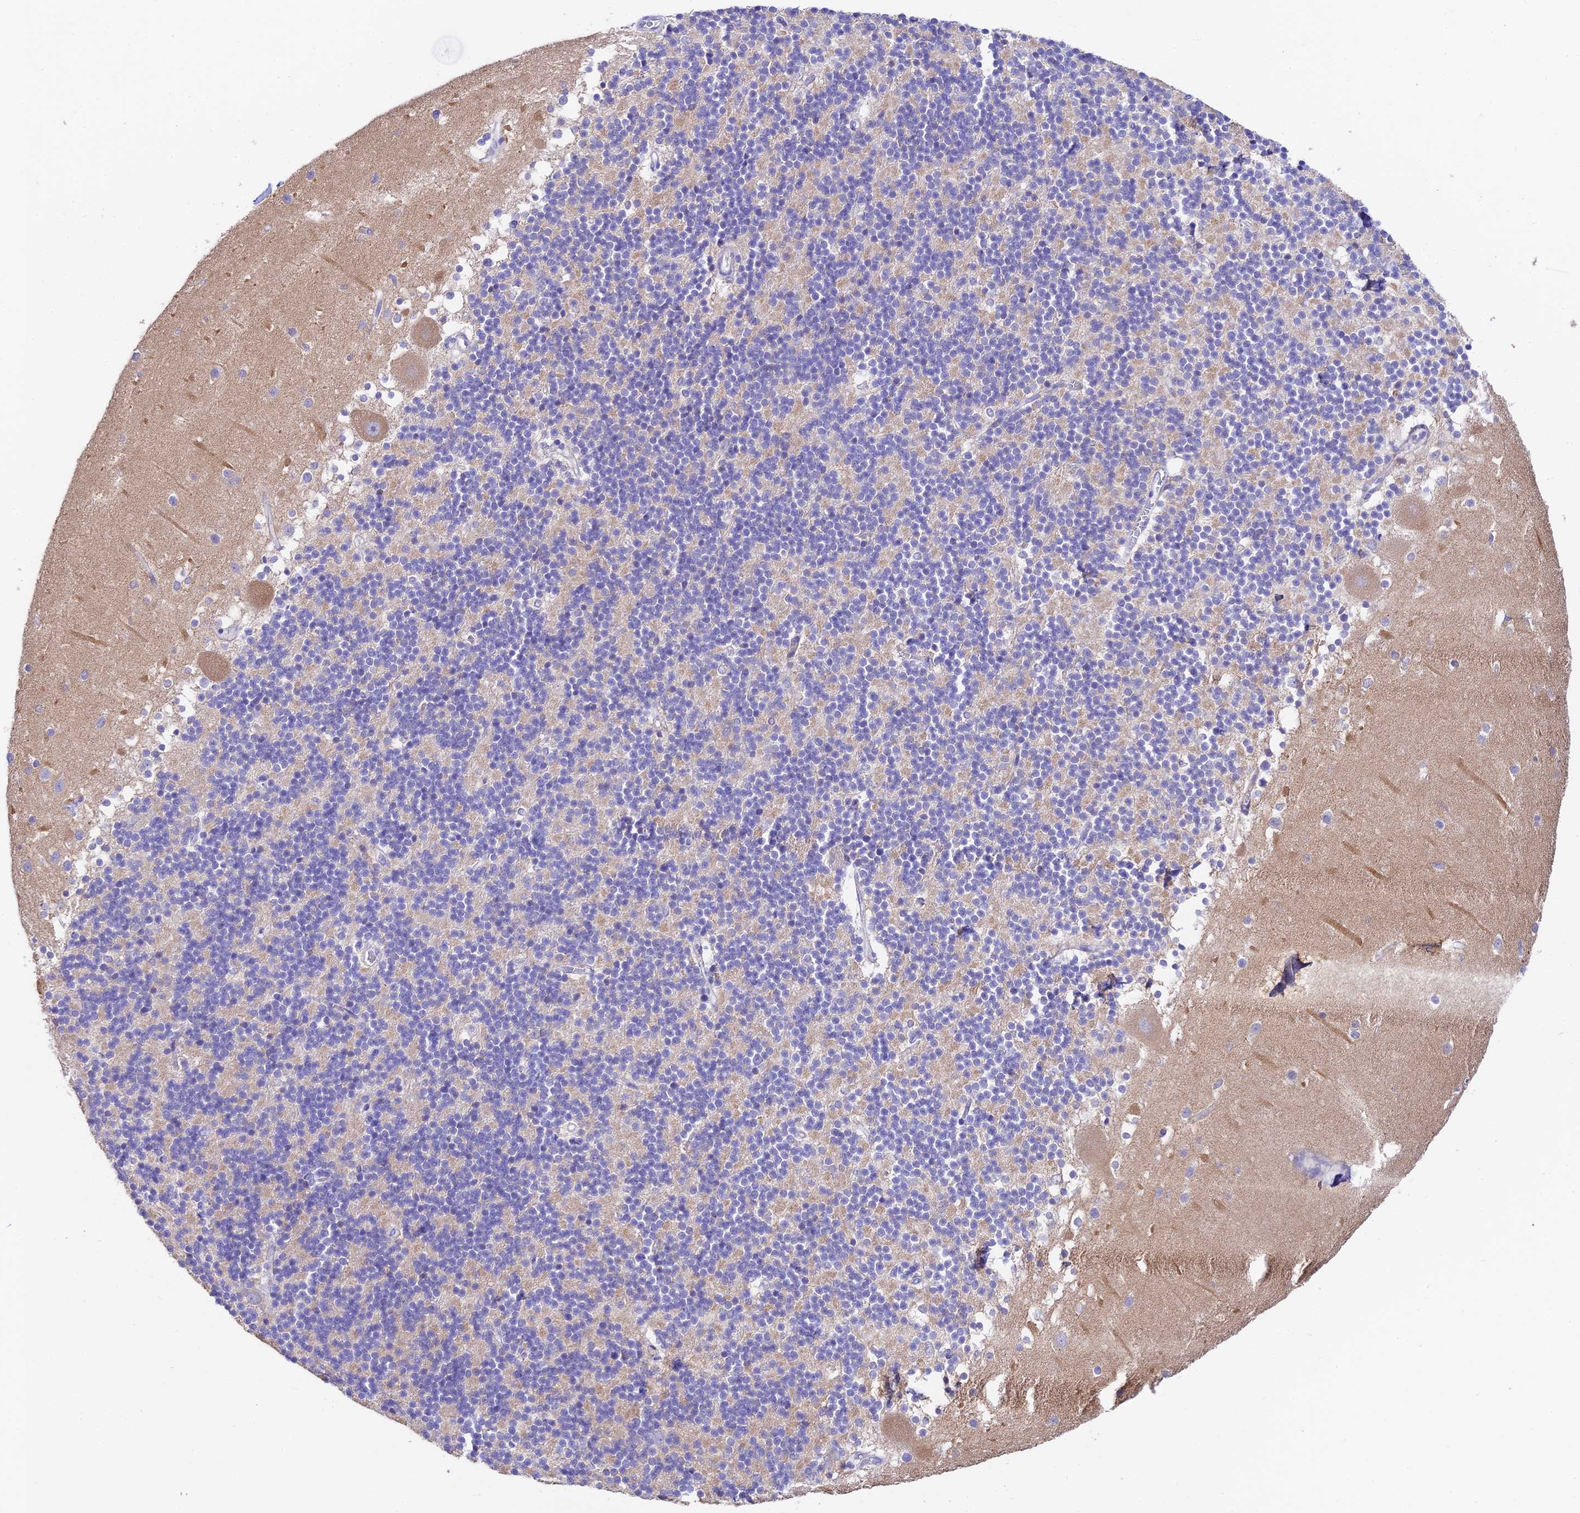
{"staining": {"intensity": "moderate", "quantity": "<25%", "location": "cytoplasmic/membranous"}, "tissue": "cerebellum", "cell_type": "Cells in granular layer", "image_type": "normal", "snomed": [{"axis": "morphology", "description": "Normal tissue, NOS"}, {"axis": "topography", "description": "Cerebellum"}], "caption": "This histopathology image exhibits immunohistochemistry staining of benign cerebellum, with low moderate cytoplasmic/membranous expression in about <25% of cells in granular layer.", "gene": "DUSP29", "patient": {"sex": "male", "age": 54}}